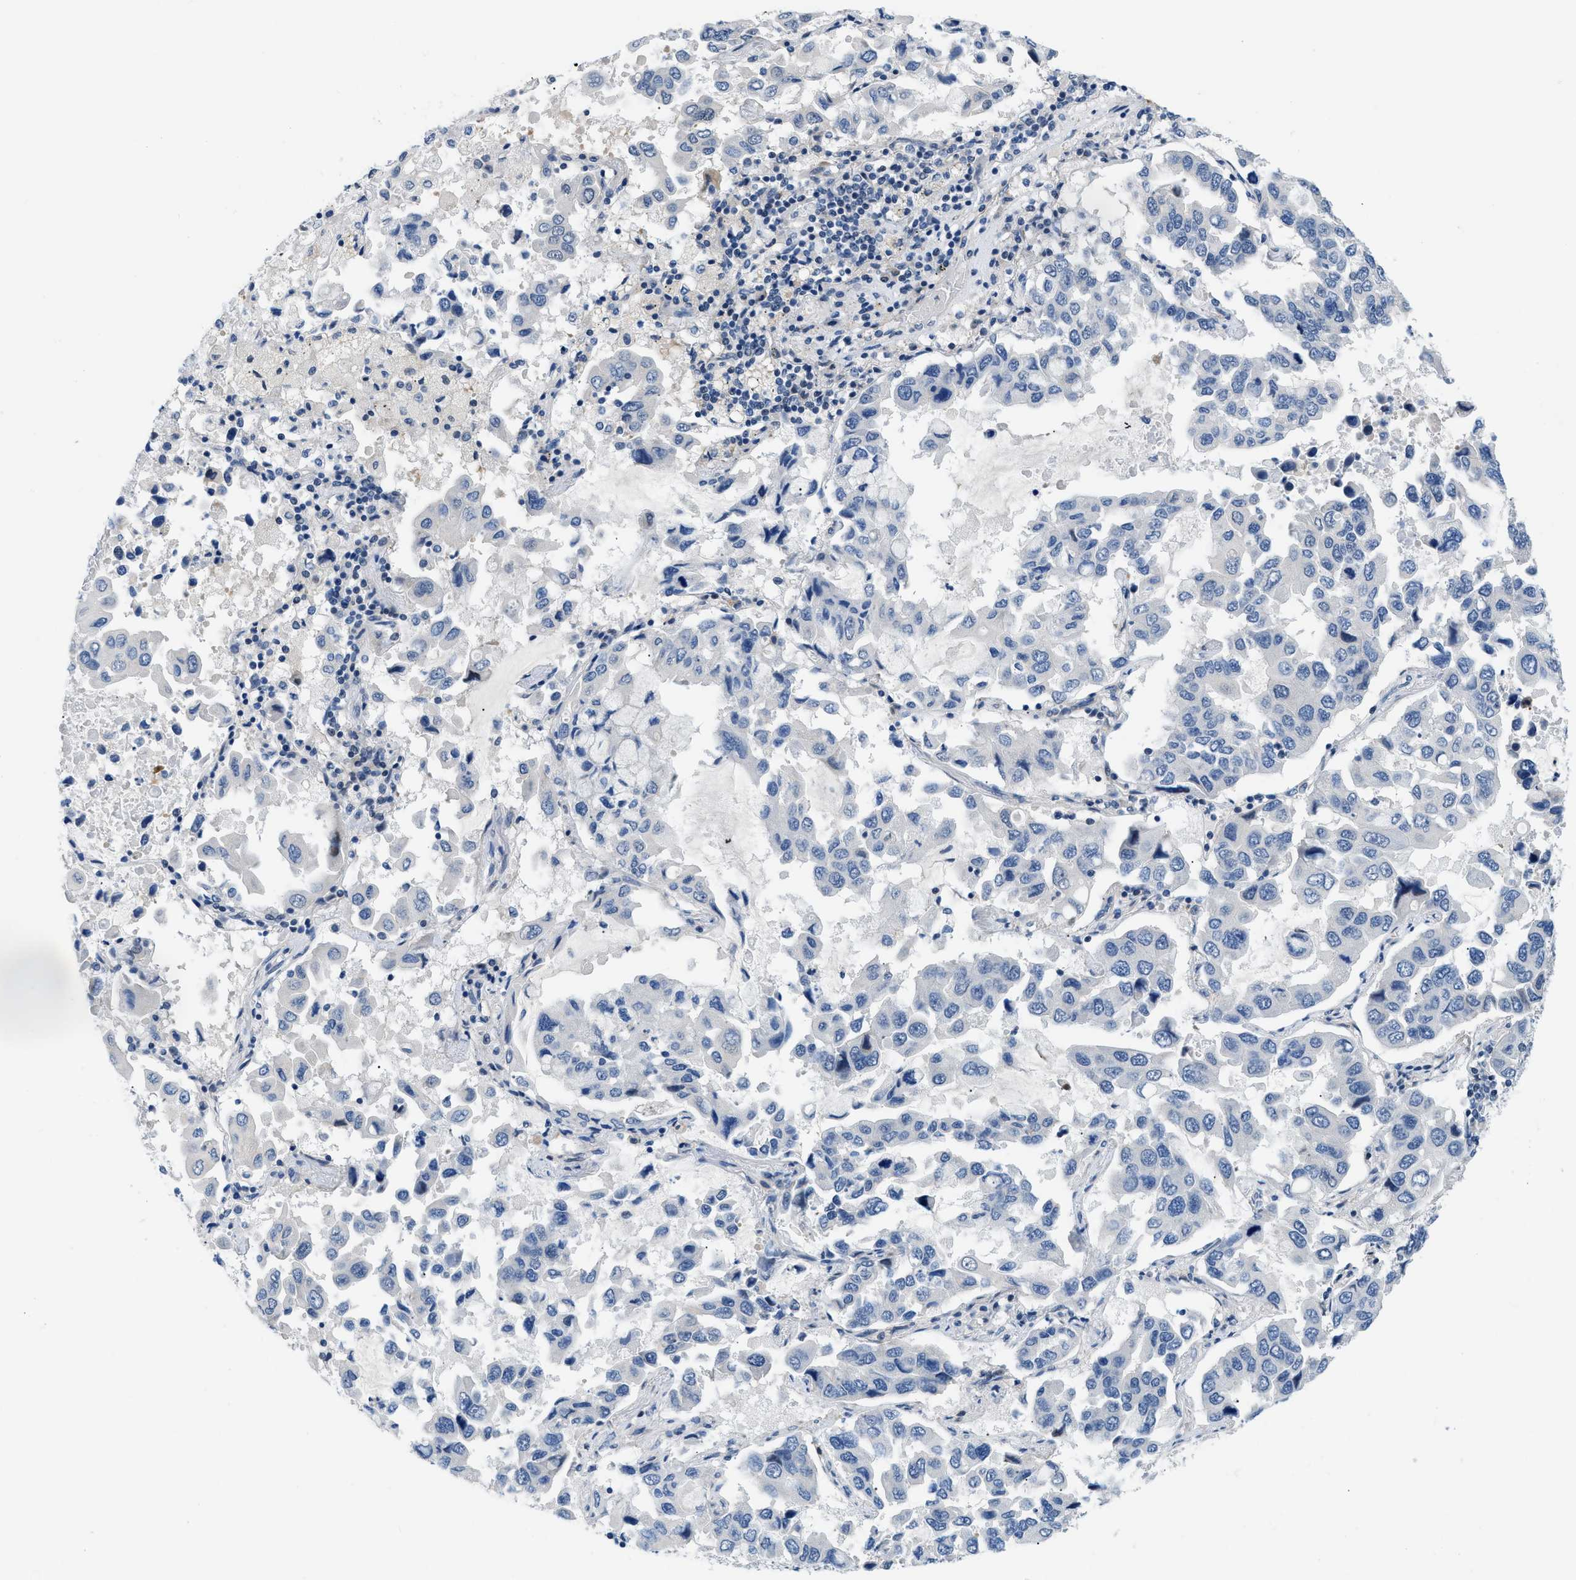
{"staining": {"intensity": "negative", "quantity": "none", "location": "none"}, "tissue": "lung cancer", "cell_type": "Tumor cells", "image_type": "cancer", "snomed": [{"axis": "morphology", "description": "Adenocarcinoma, NOS"}, {"axis": "topography", "description": "Lung"}], "caption": "Immunohistochemistry photomicrograph of adenocarcinoma (lung) stained for a protein (brown), which demonstrates no staining in tumor cells.", "gene": "FDCSP", "patient": {"sex": "male", "age": 64}}